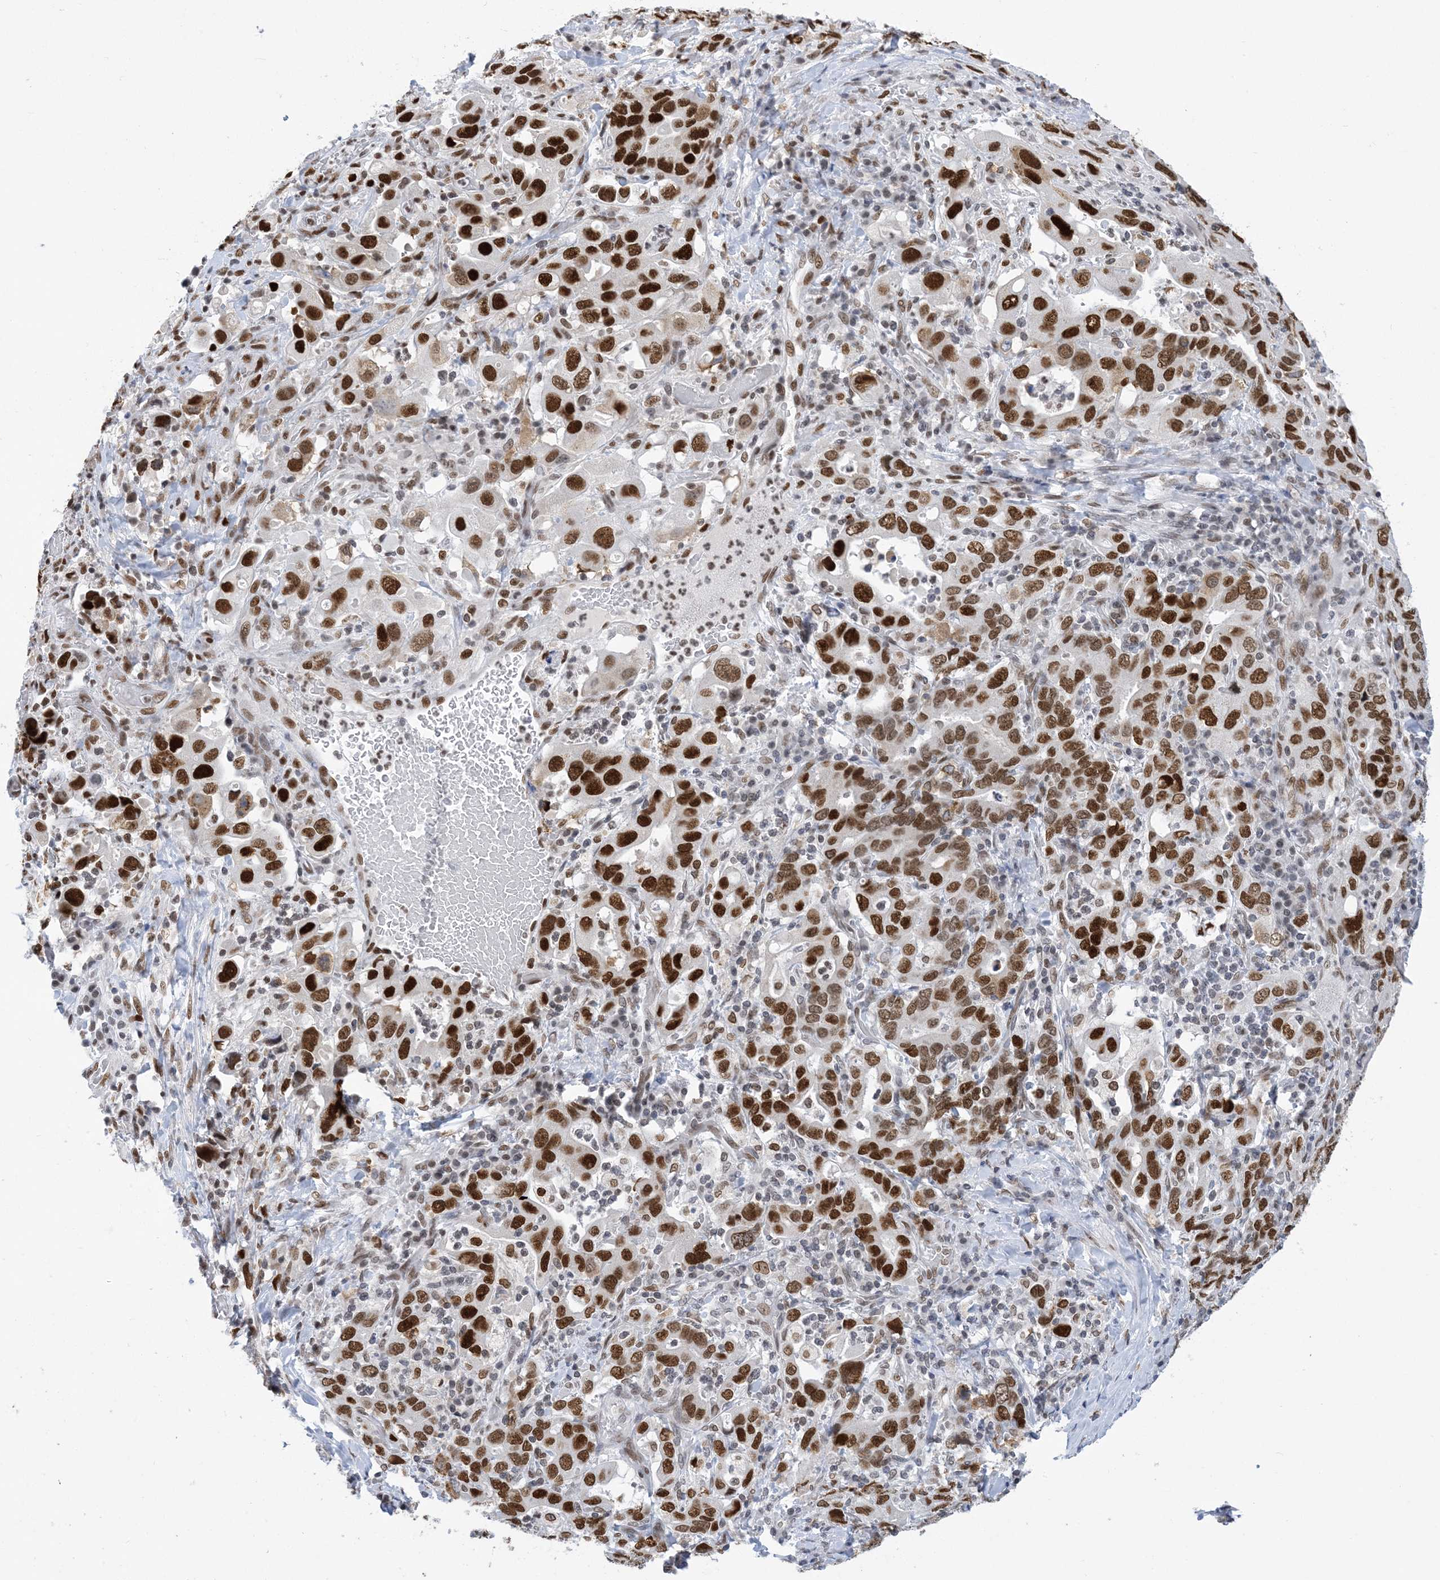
{"staining": {"intensity": "strong", "quantity": ">75%", "location": "nuclear"}, "tissue": "stomach cancer", "cell_type": "Tumor cells", "image_type": "cancer", "snomed": [{"axis": "morphology", "description": "Adenocarcinoma, NOS"}, {"axis": "topography", "description": "Stomach, upper"}], "caption": "Human stomach cancer (adenocarcinoma) stained for a protein (brown) demonstrates strong nuclear positive expression in about >75% of tumor cells.", "gene": "PCYT1A", "patient": {"sex": "male", "age": 62}}